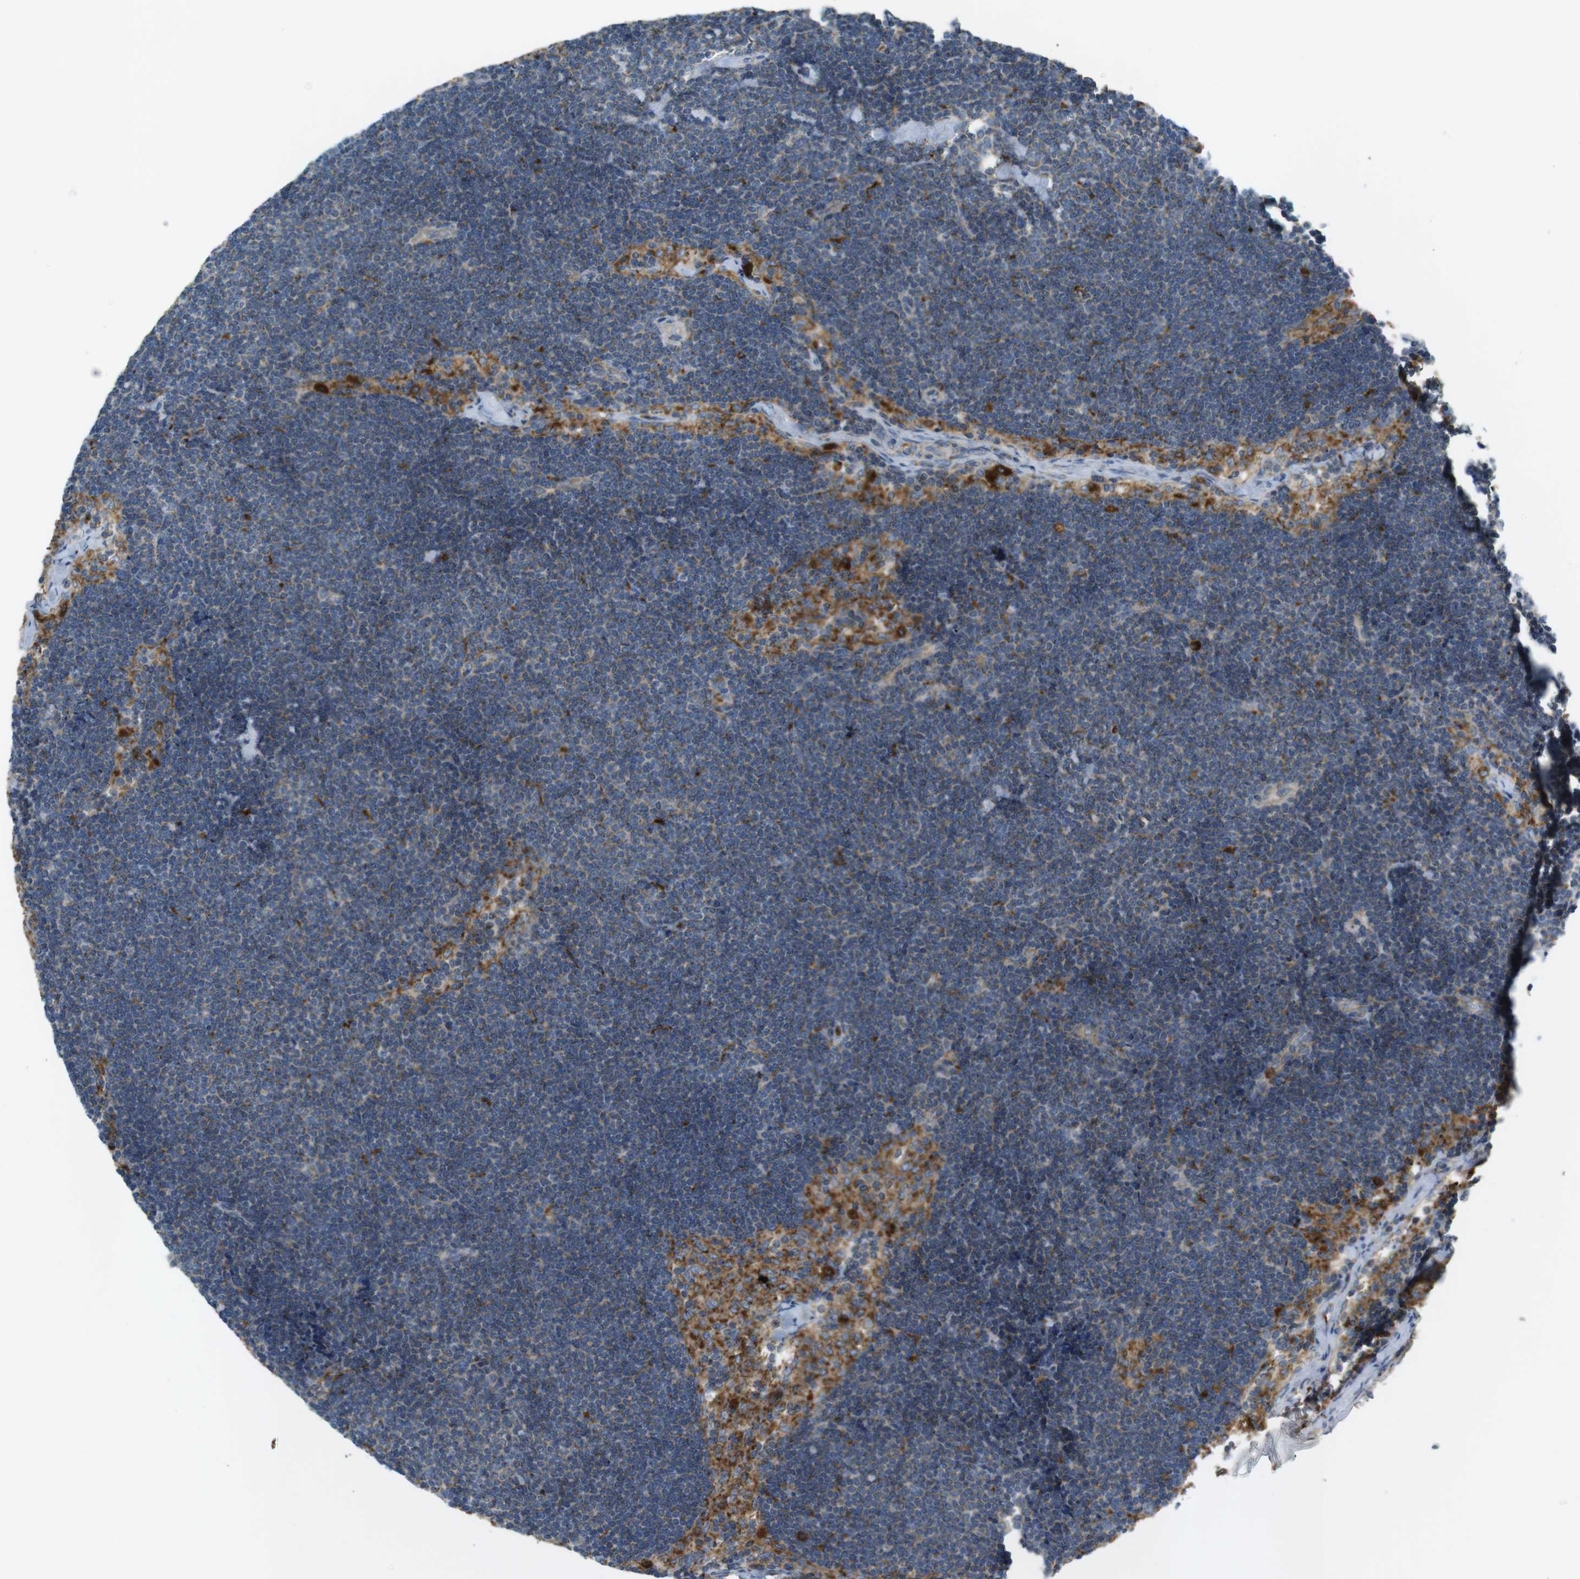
{"staining": {"intensity": "moderate", "quantity": "25%-75%", "location": "cytoplasmic/membranous"}, "tissue": "lymph node", "cell_type": "Germinal center cells", "image_type": "normal", "snomed": [{"axis": "morphology", "description": "Normal tissue, NOS"}, {"axis": "topography", "description": "Lymph node"}], "caption": "Lymph node stained for a protein demonstrates moderate cytoplasmic/membranous positivity in germinal center cells. The staining was performed using DAB (3,3'-diaminobenzidine), with brown indicating positive protein expression. Nuclei are stained blue with hematoxylin.", "gene": "LAMP1", "patient": {"sex": "male", "age": 63}}